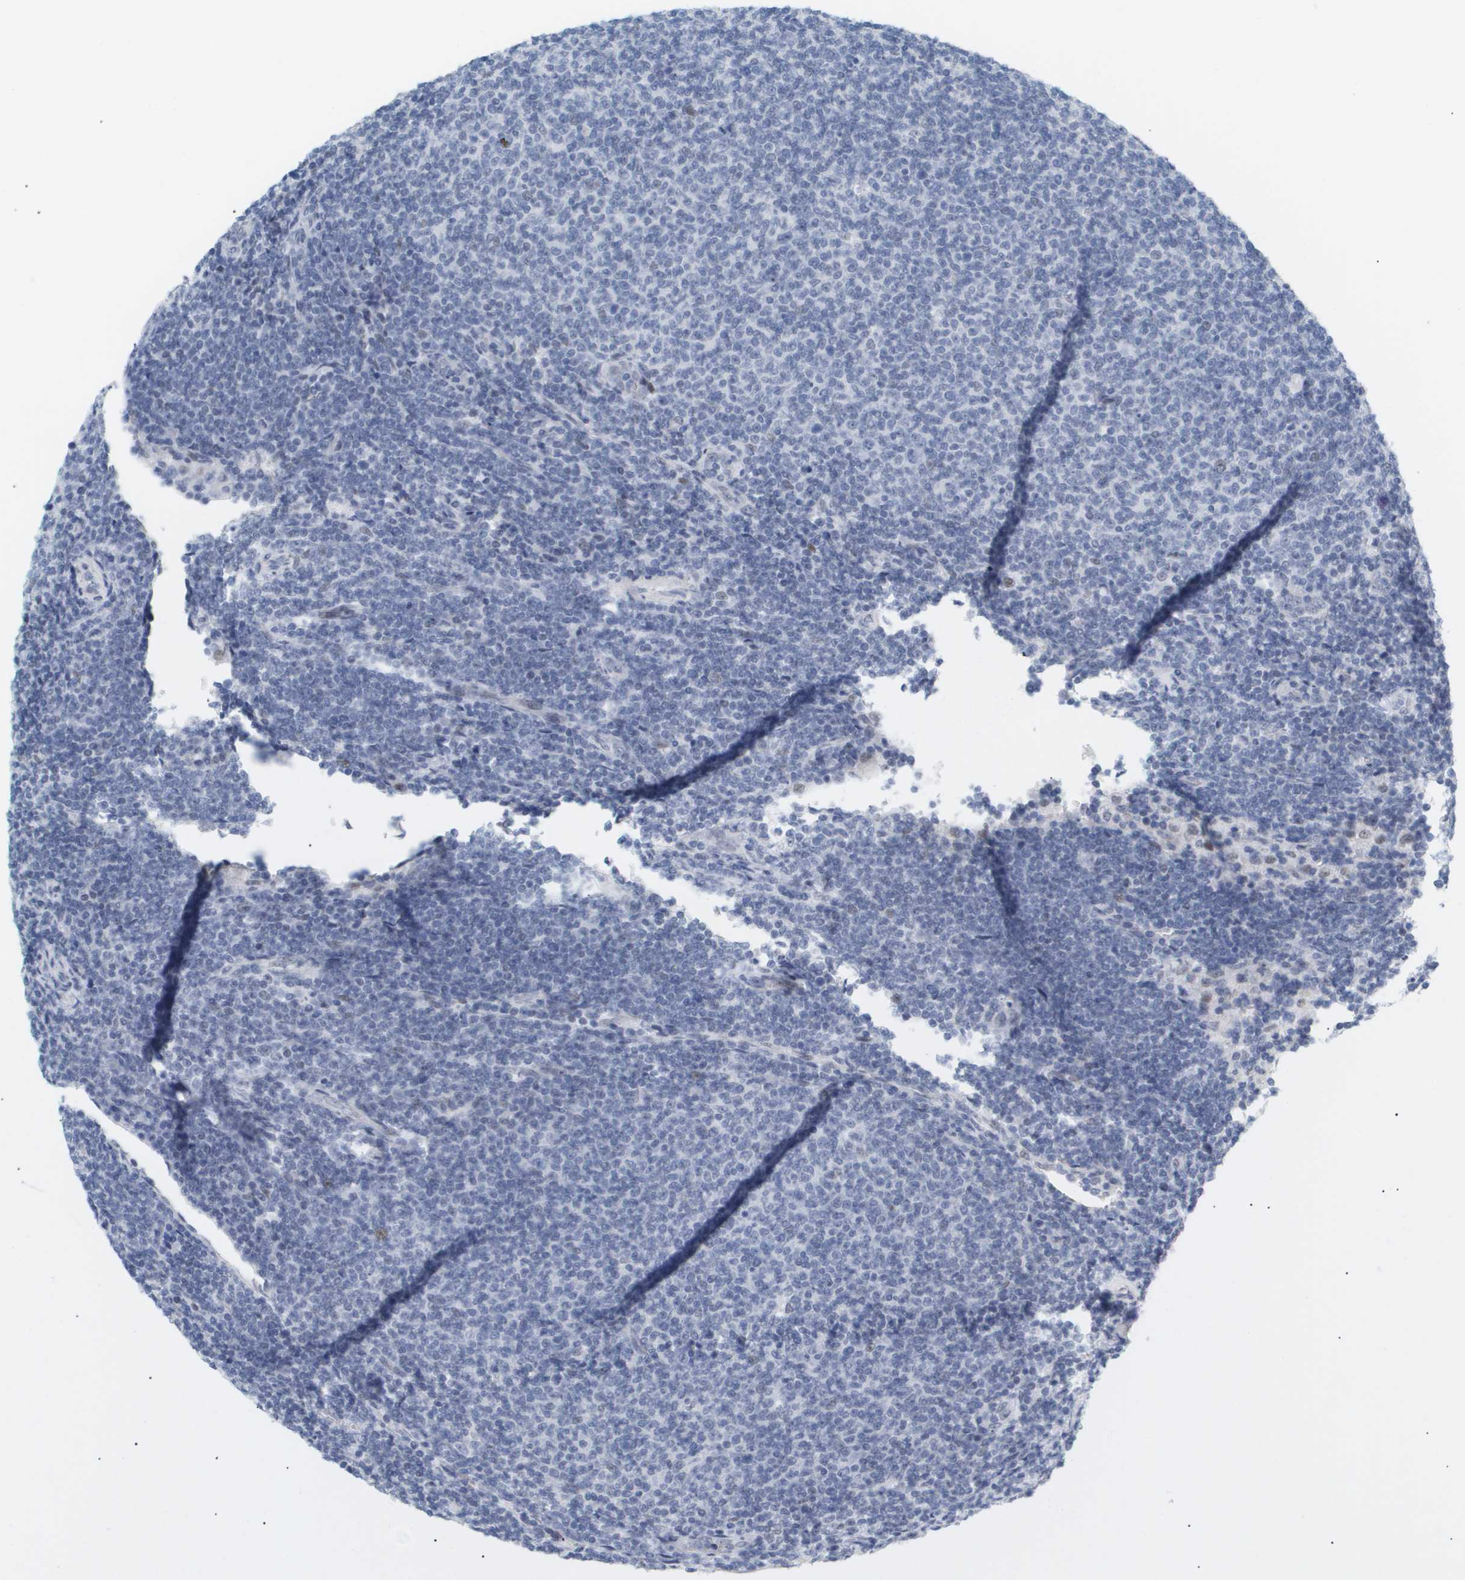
{"staining": {"intensity": "negative", "quantity": "none", "location": "none"}, "tissue": "lymphoma", "cell_type": "Tumor cells", "image_type": "cancer", "snomed": [{"axis": "morphology", "description": "Malignant lymphoma, non-Hodgkin's type, Low grade"}, {"axis": "topography", "description": "Lymph node"}], "caption": "Immunohistochemistry micrograph of human lymphoma stained for a protein (brown), which displays no positivity in tumor cells. (Brightfield microscopy of DAB IHC at high magnification).", "gene": "PPARD", "patient": {"sex": "male", "age": 66}}